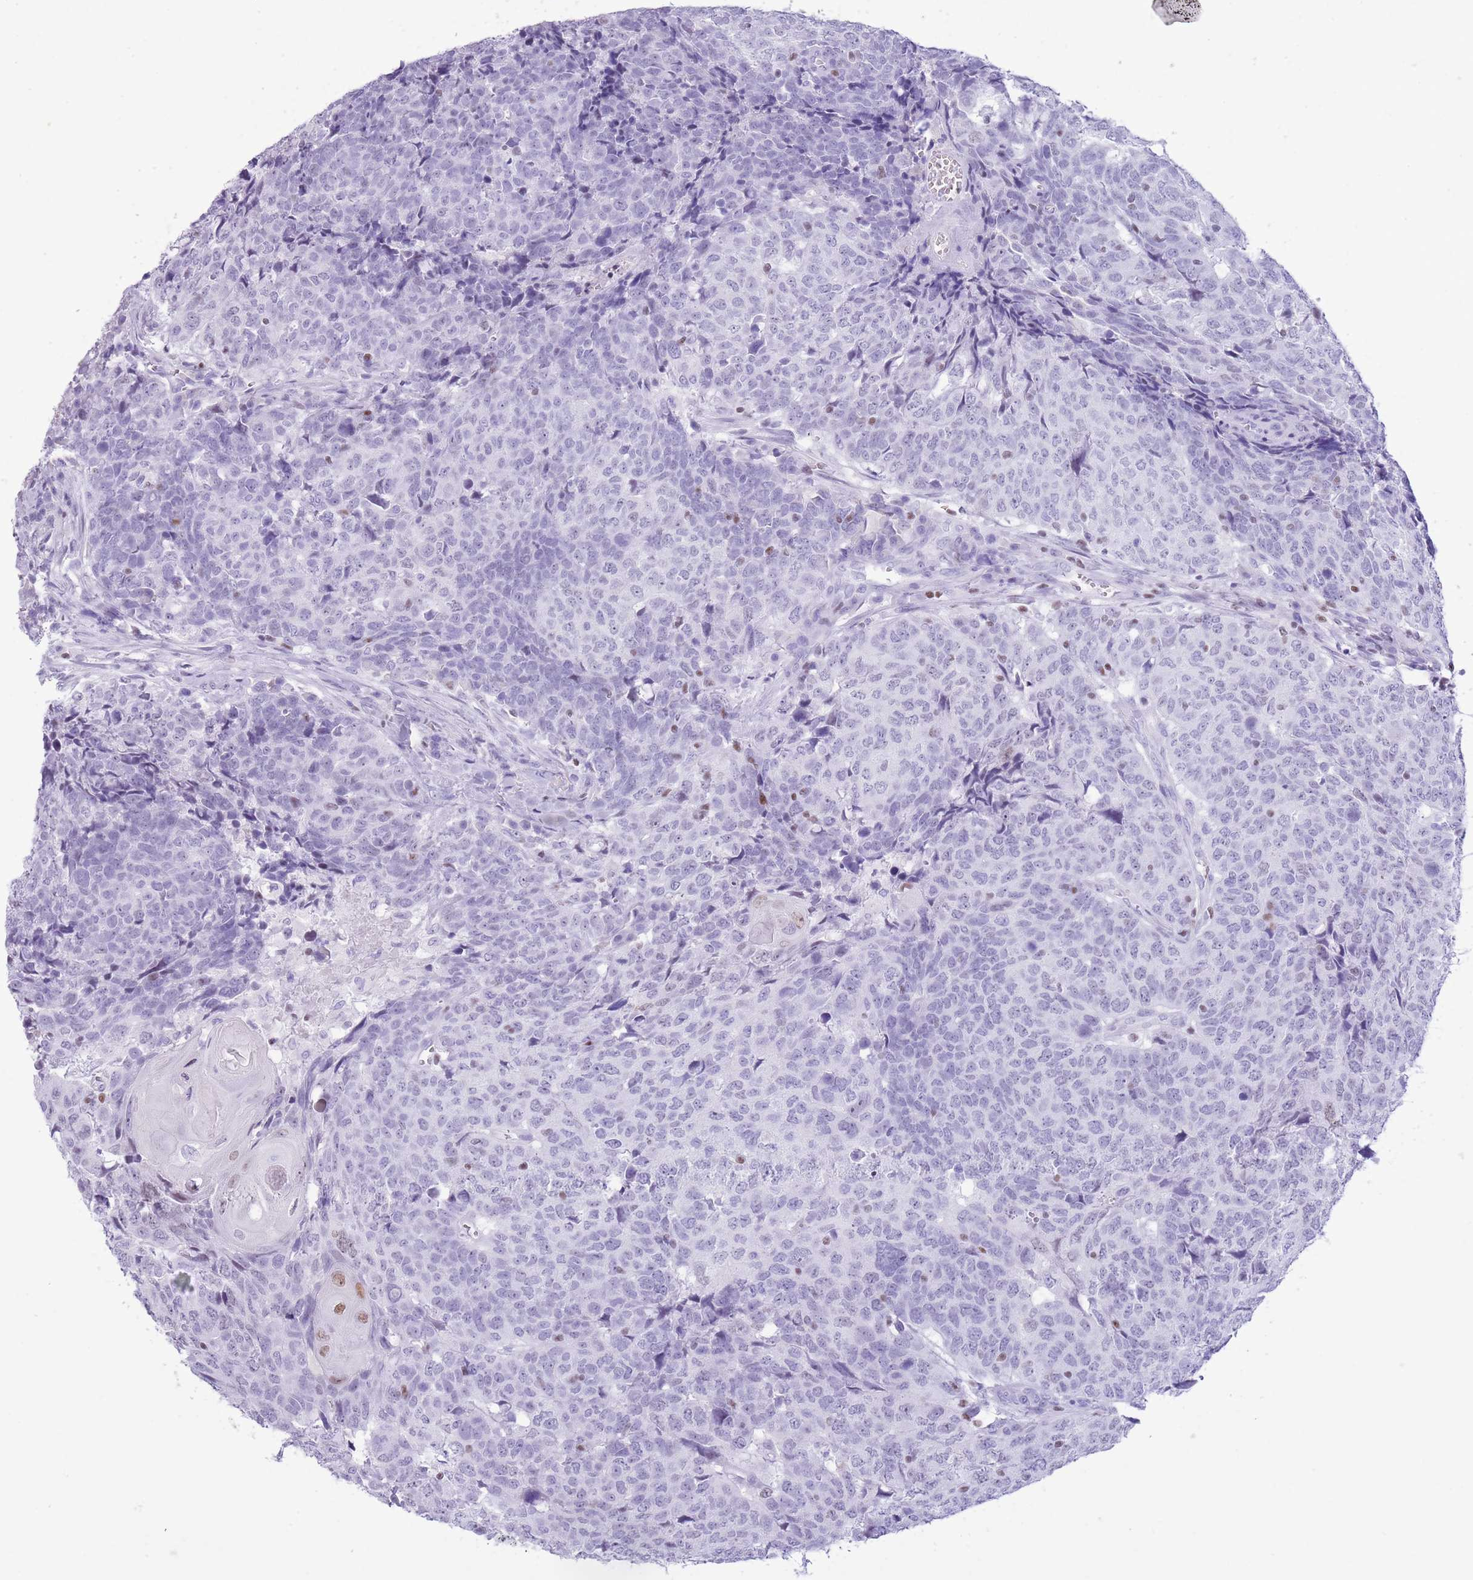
{"staining": {"intensity": "negative", "quantity": "none", "location": "none"}, "tissue": "head and neck cancer", "cell_type": "Tumor cells", "image_type": "cancer", "snomed": [{"axis": "morphology", "description": "Squamous cell carcinoma, NOS"}, {"axis": "topography", "description": "Head-Neck"}], "caption": "The micrograph exhibits no staining of tumor cells in squamous cell carcinoma (head and neck). (Brightfield microscopy of DAB immunohistochemistry (IHC) at high magnification).", "gene": "BCL11B", "patient": {"sex": "male", "age": 66}}